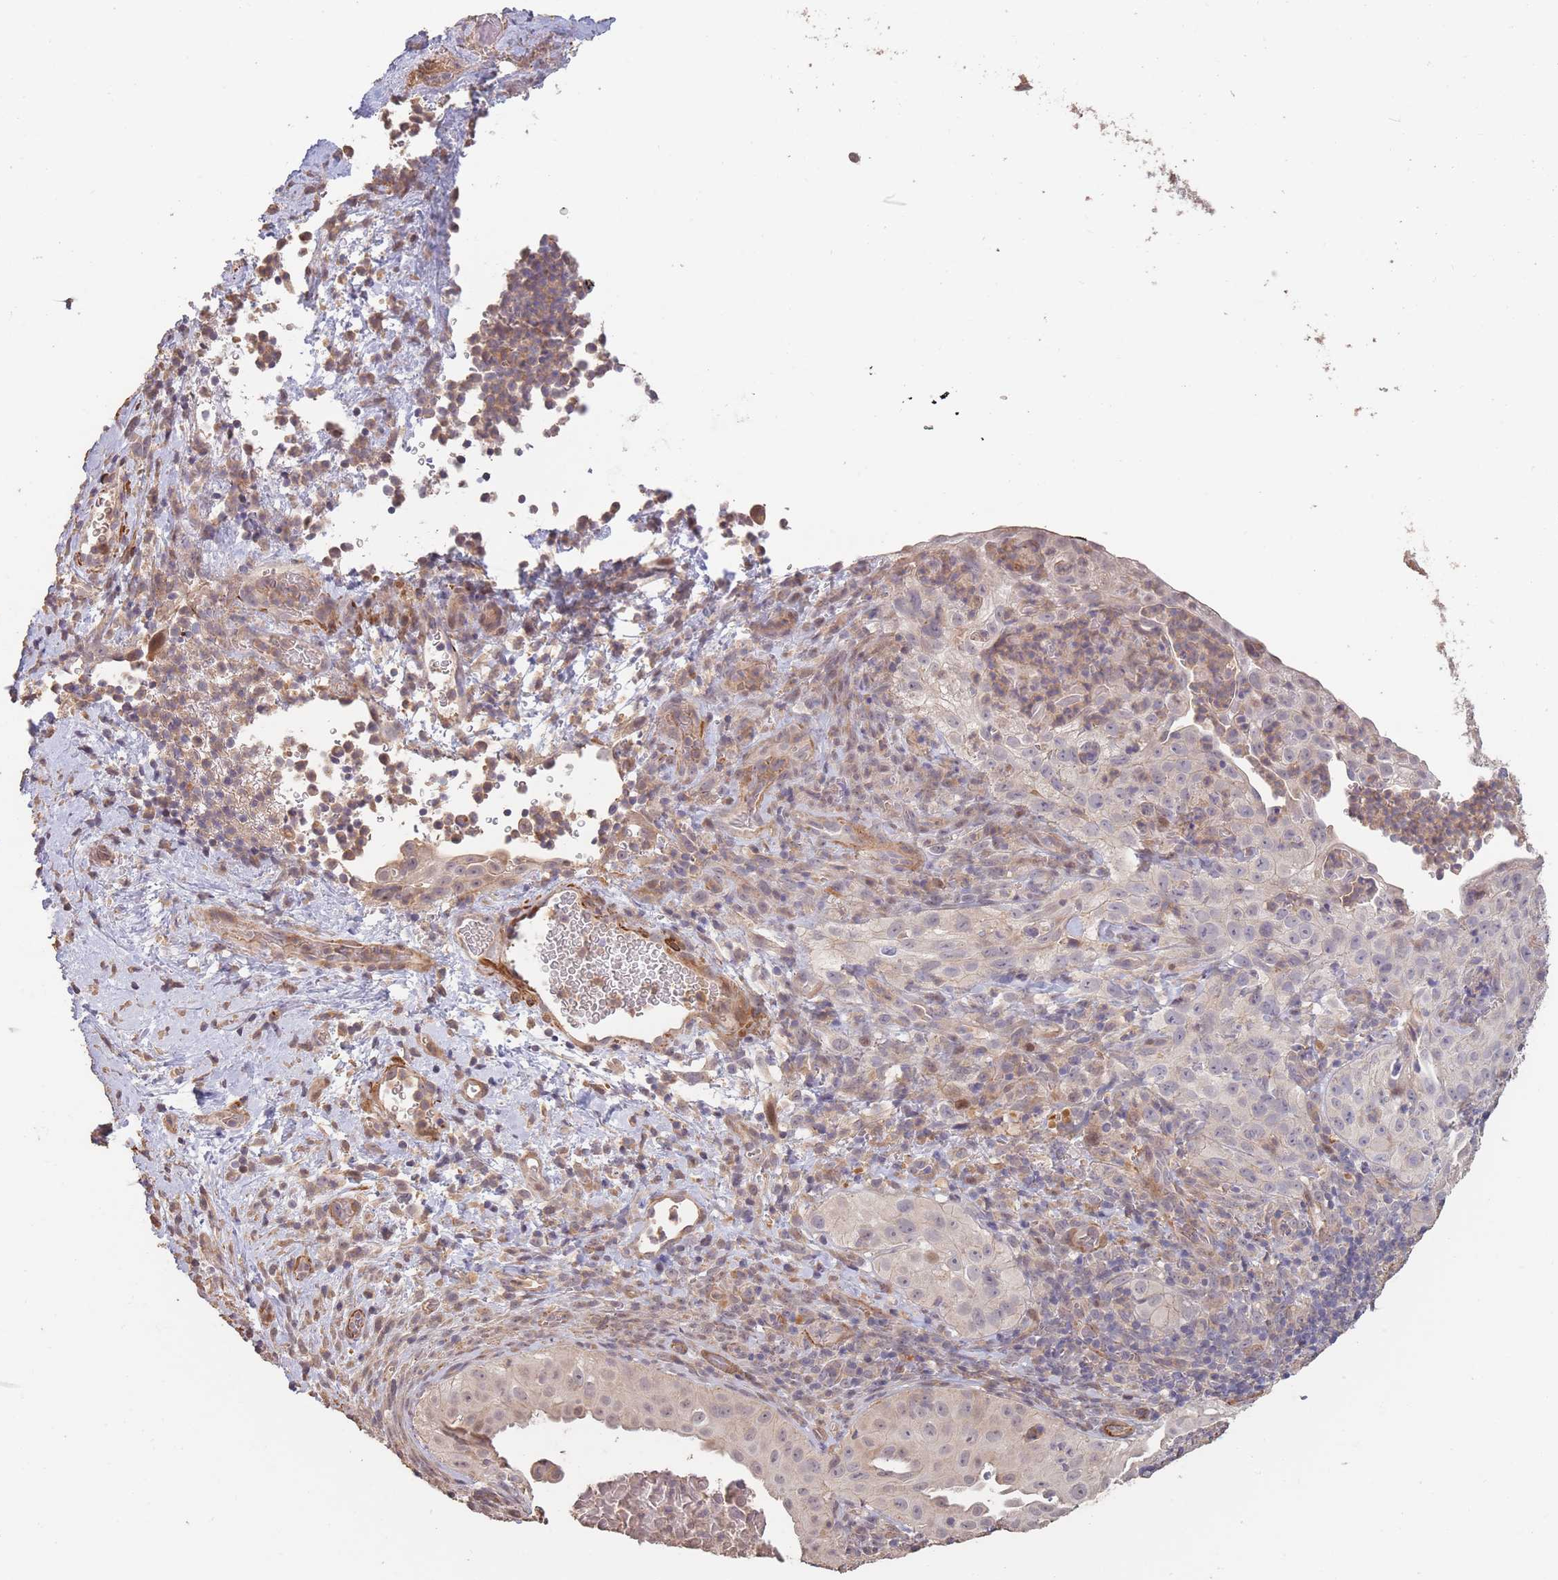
{"staining": {"intensity": "negative", "quantity": "none", "location": "none"}, "tissue": "cervical cancer", "cell_type": "Tumor cells", "image_type": "cancer", "snomed": [{"axis": "morphology", "description": "Squamous cell carcinoma, NOS"}, {"axis": "topography", "description": "Cervix"}], "caption": "Immunohistochemical staining of human cervical cancer (squamous cell carcinoma) reveals no significant staining in tumor cells. The staining is performed using DAB (3,3'-diaminobenzidine) brown chromogen with nuclei counter-stained in using hematoxylin.", "gene": "NLRC4", "patient": {"sex": "female", "age": 52}}